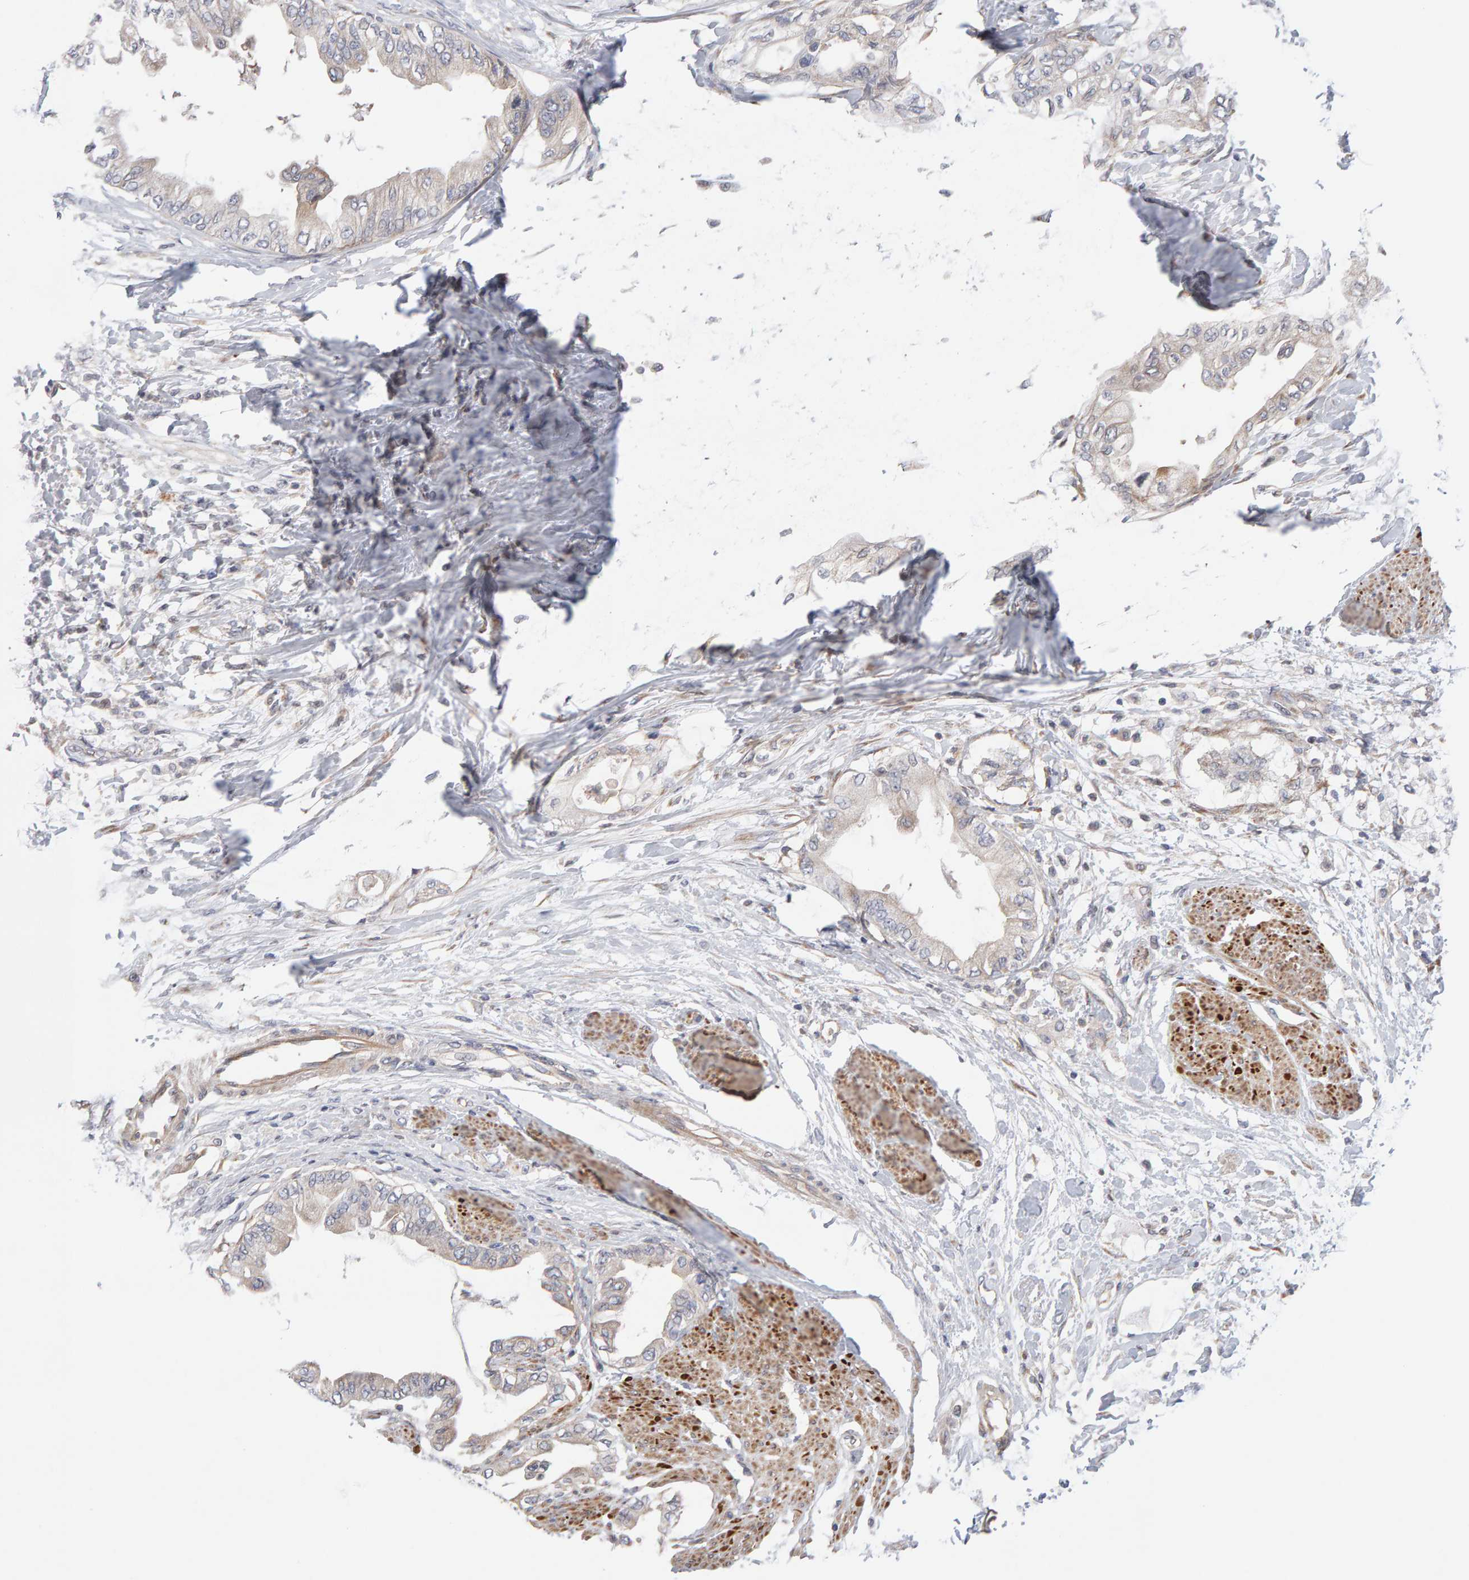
{"staining": {"intensity": "weak", "quantity": "<25%", "location": "cytoplasmic/membranous"}, "tissue": "pancreatic cancer", "cell_type": "Tumor cells", "image_type": "cancer", "snomed": [{"axis": "morphology", "description": "Normal tissue, NOS"}, {"axis": "morphology", "description": "Adenocarcinoma, NOS"}, {"axis": "topography", "description": "Pancreas"}, {"axis": "topography", "description": "Duodenum"}], "caption": "Immunohistochemistry (IHC) histopathology image of pancreatic cancer stained for a protein (brown), which shows no staining in tumor cells. (DAB IHC, high magnification).", "gene": "LZTS1", "patient": {"sex": "female", "age": 60}}